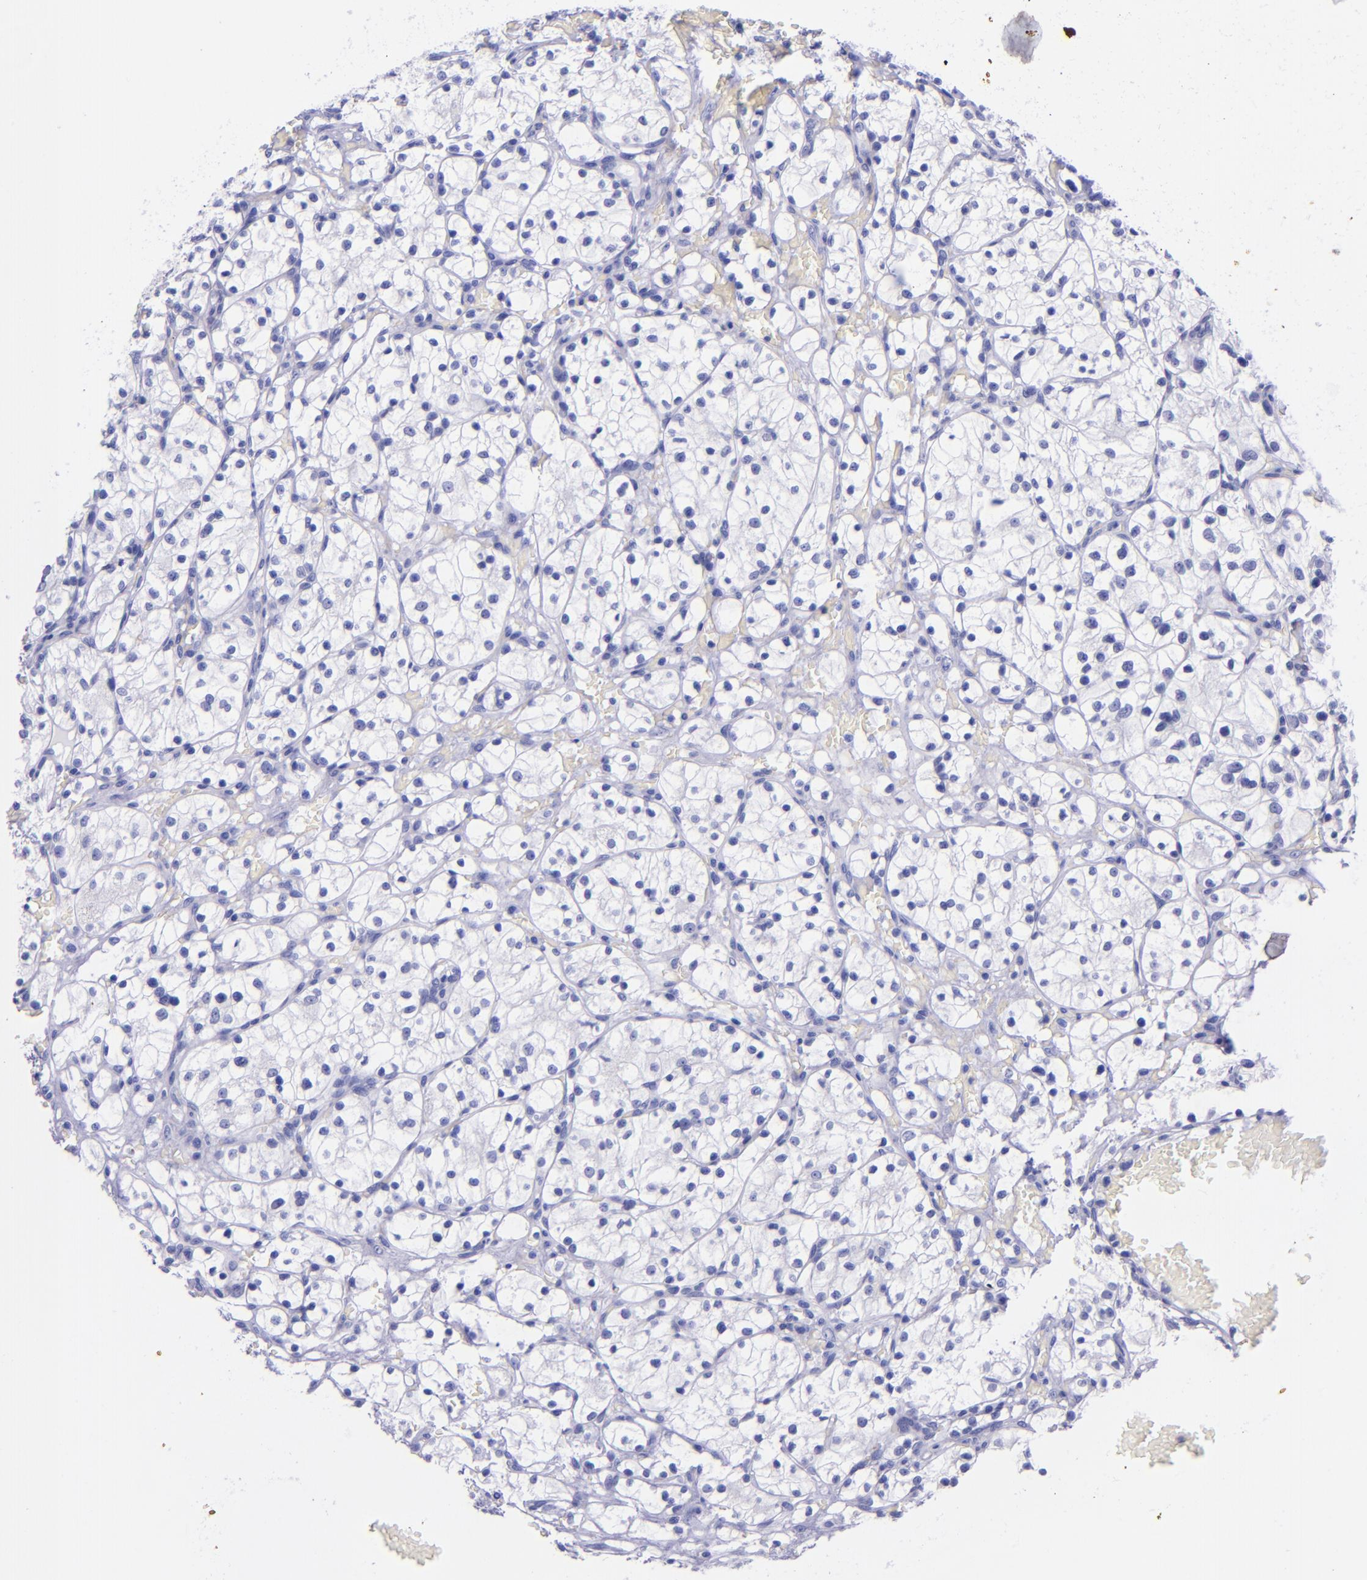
{"staining": {"intensity": "negative", "quantity": "none", "location": "none"}, "tissue": "renal cancer", "cell_type": "Tumor cells", "image_type": "cancer", "snomed": [{"axis": "morphology", "description": "Adenocarcinoma, NOS"}, {"axis": "topography", "description": "Kidney"}], "caption": "A photomicrograph of renal cancer (adenocarcinoma) stained for a protein exhibits no brown staining in tumor cells. (Stains: DAB immunohistochemistry (IHC) with hematoxylin counter stain, Microscopy: brightfield microscopy at high magnification).", "gene": "KRT4", "patient": {"sex": "female", "age": 60}}